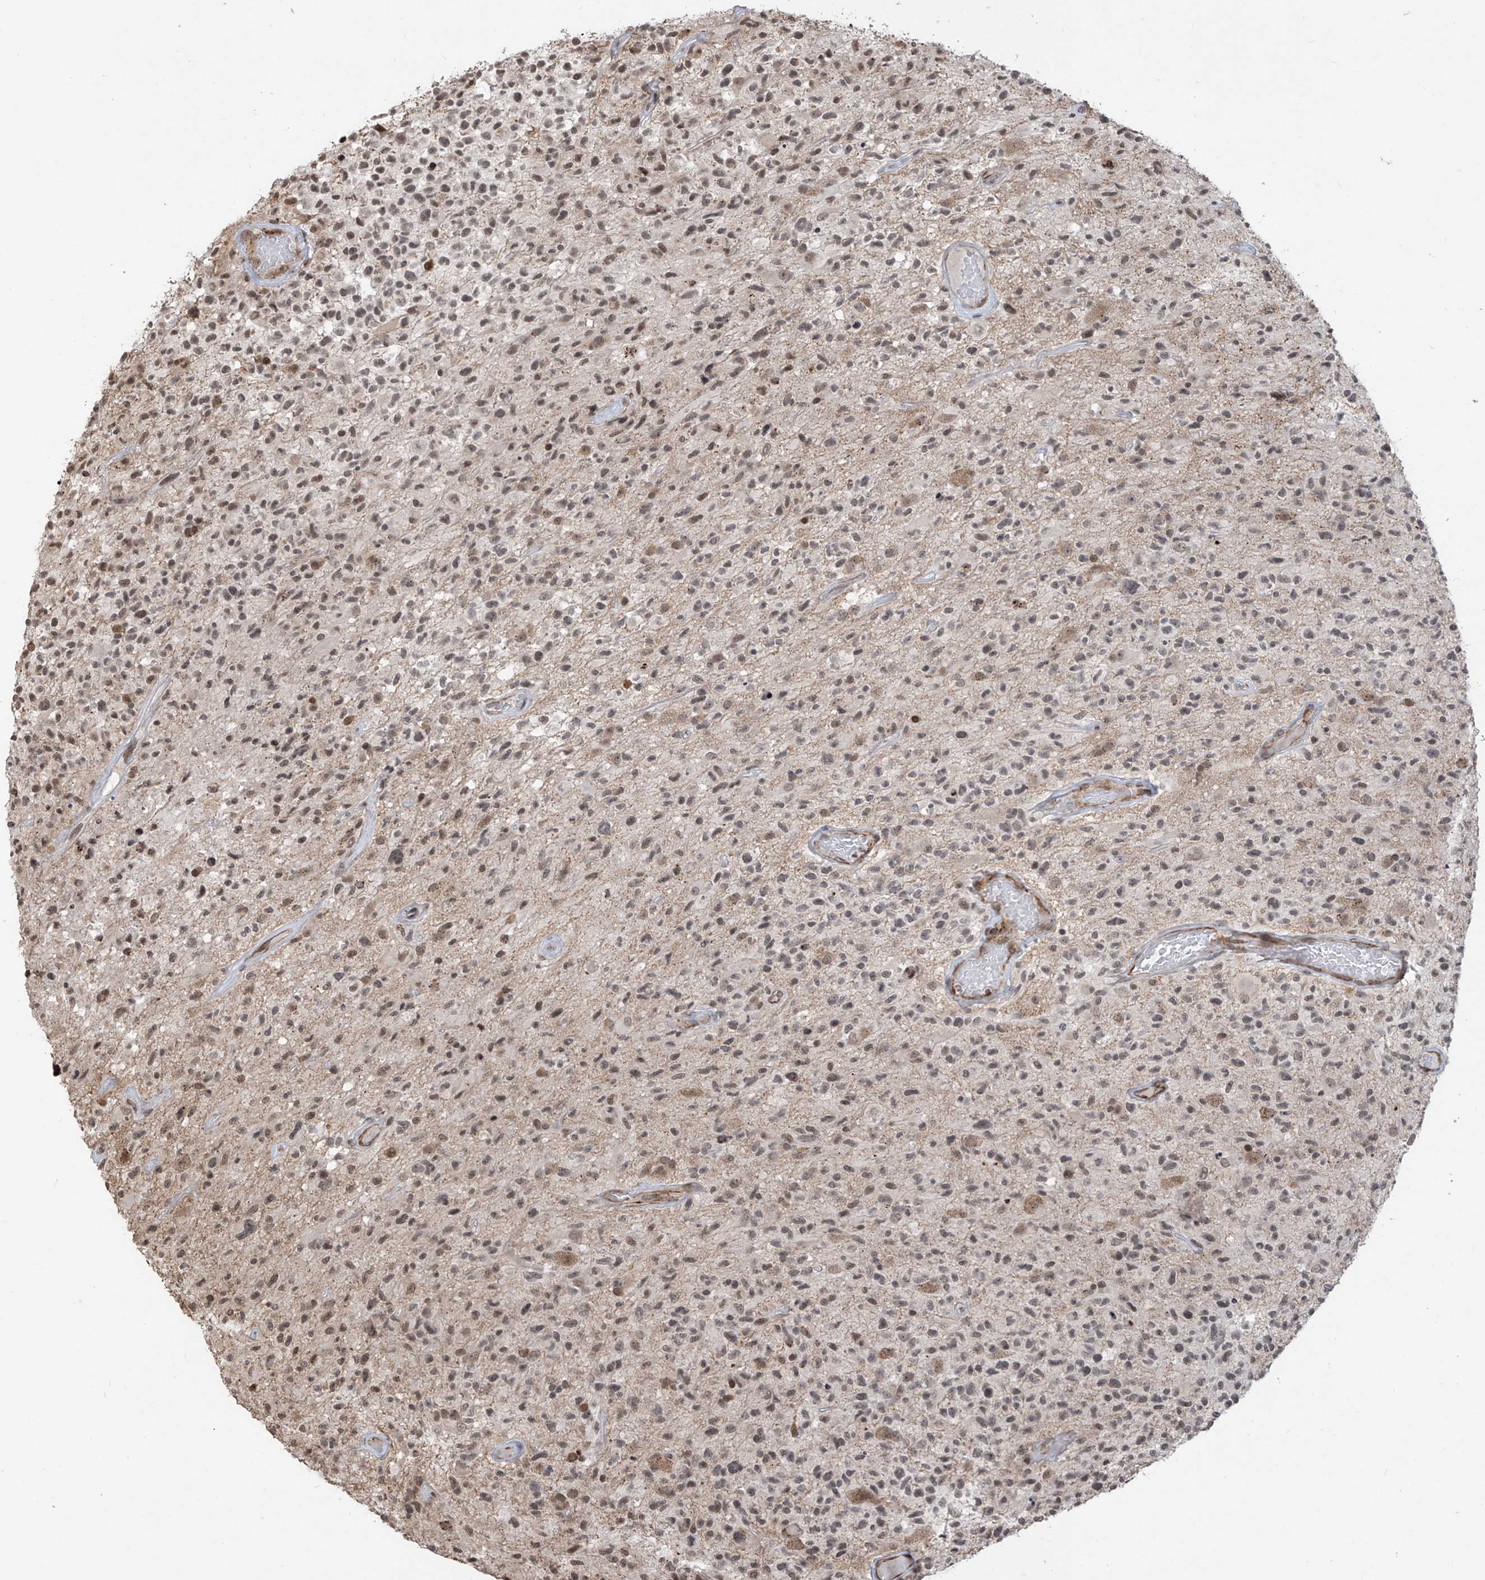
{"staining": {"intensity": "weak", "quantity": ">75%", "location": "nuclear"}, "tissue": "glioma", "cell_type": "Tumor cells", "image_type": "cancer", "snomed": [{"axis": "morphology", "description": "Glioma, malignant, High grade"}, {"axis": "morphology", "description": "Glioblastoma, NOS"}, {"axis": "topography", "description": "Brain"}], "caption": "DAB (3,3'-diaminobenzidine) immunohistochemical staining of human glioma displays weak nuclear protein expression in about >75% of tumor cells.", "gene": "METAP1D", "patient": {"sex": "male", "age": 60}}